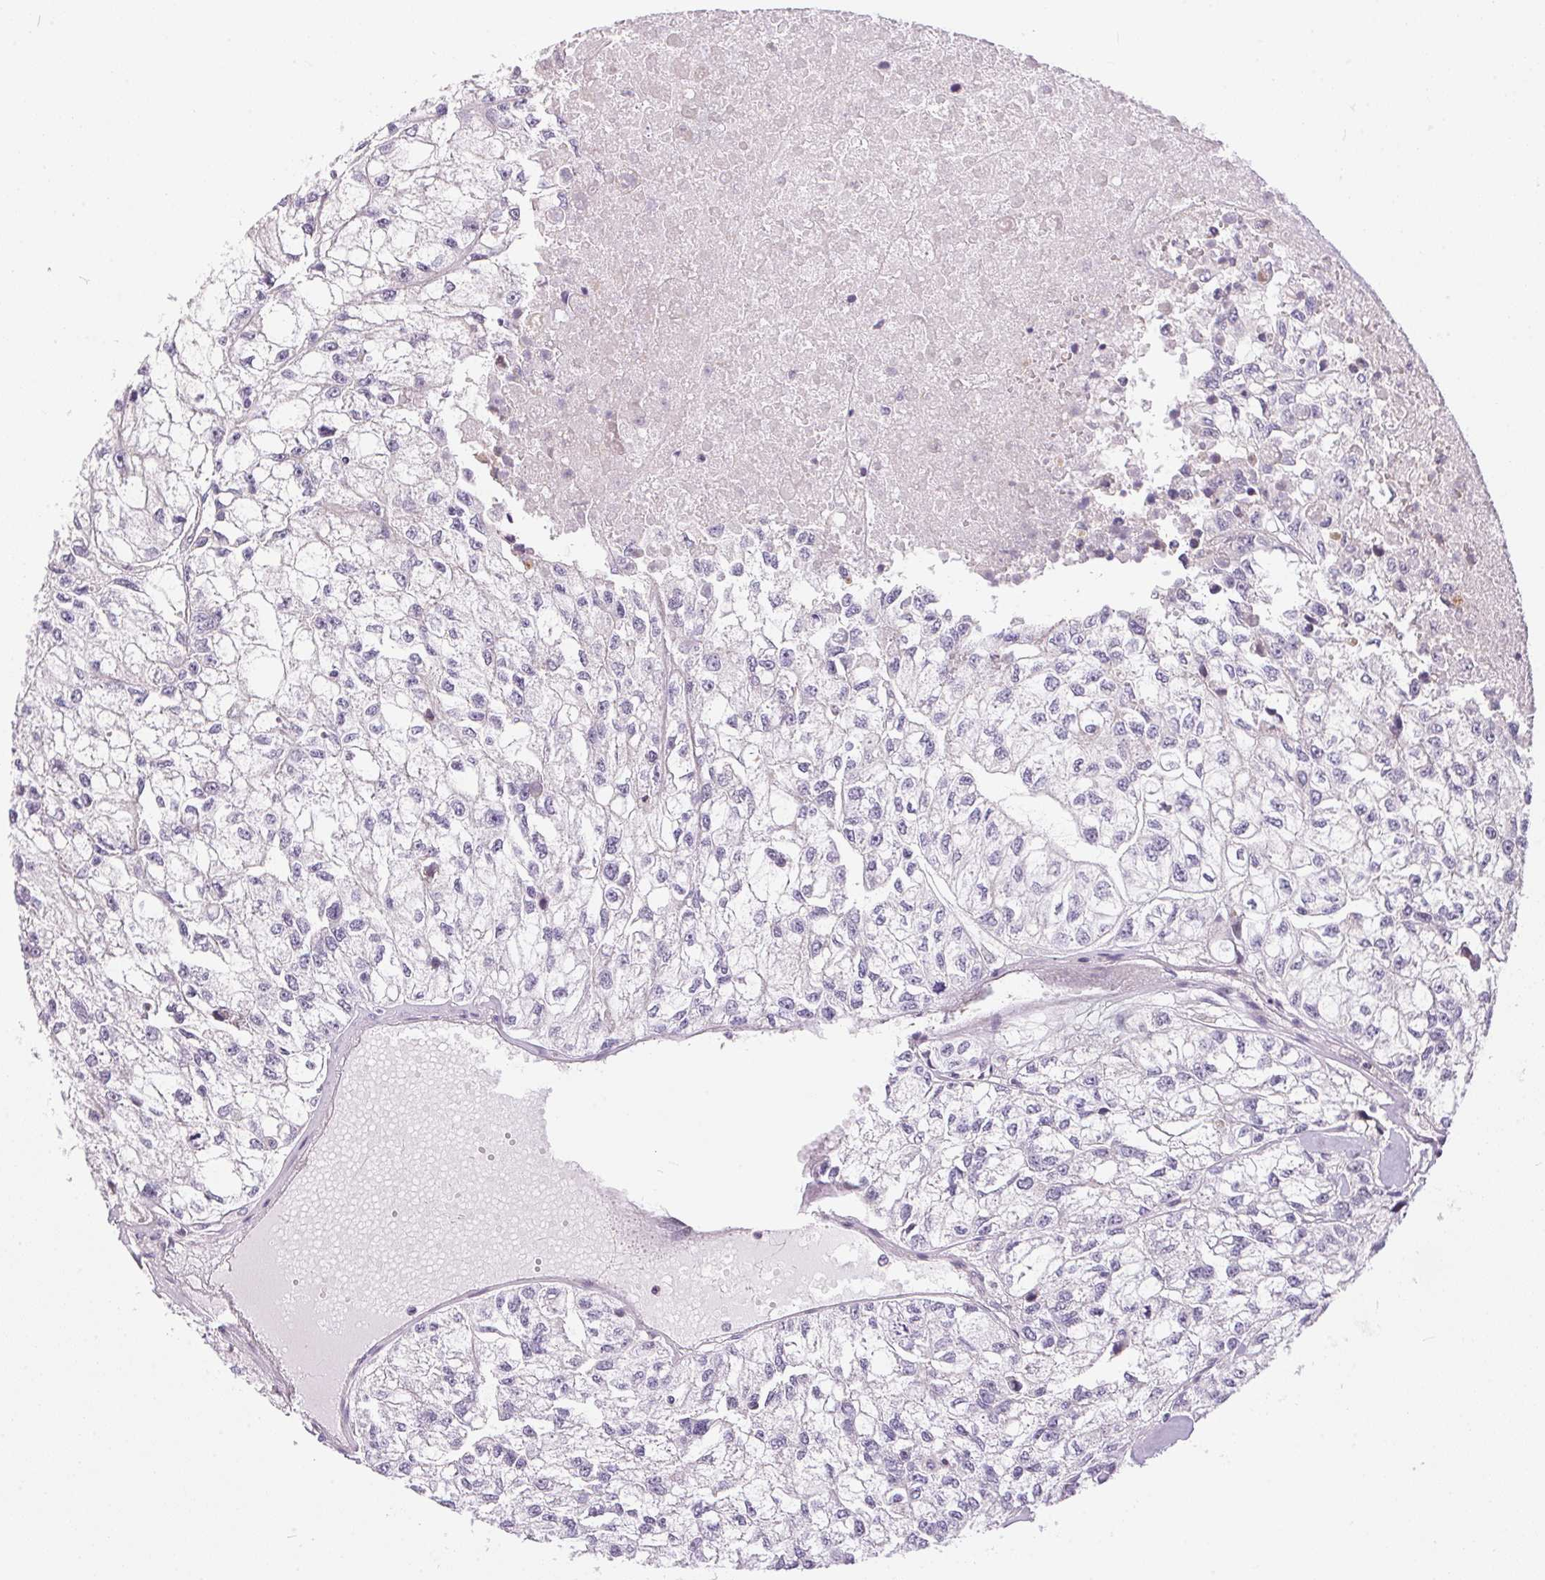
{"staining": {"intensity": "negative", "quantity": "none", "location": "none"}, "tissue": "renal cancer", "cell_type": "Tumor cells", "image_type": "cancer", "snomed": [{"axis": "morphology", "description": "Adenocarcinoma, NOS"}, {"axis": "topography", "description": "Kidney"}], "caption": "Protein analysis of adenocarcinoma (renal) displays no significant positivity in tumor cells.", "gene": "UNC13B", "patient": {"sex": "male", "age": 56}}